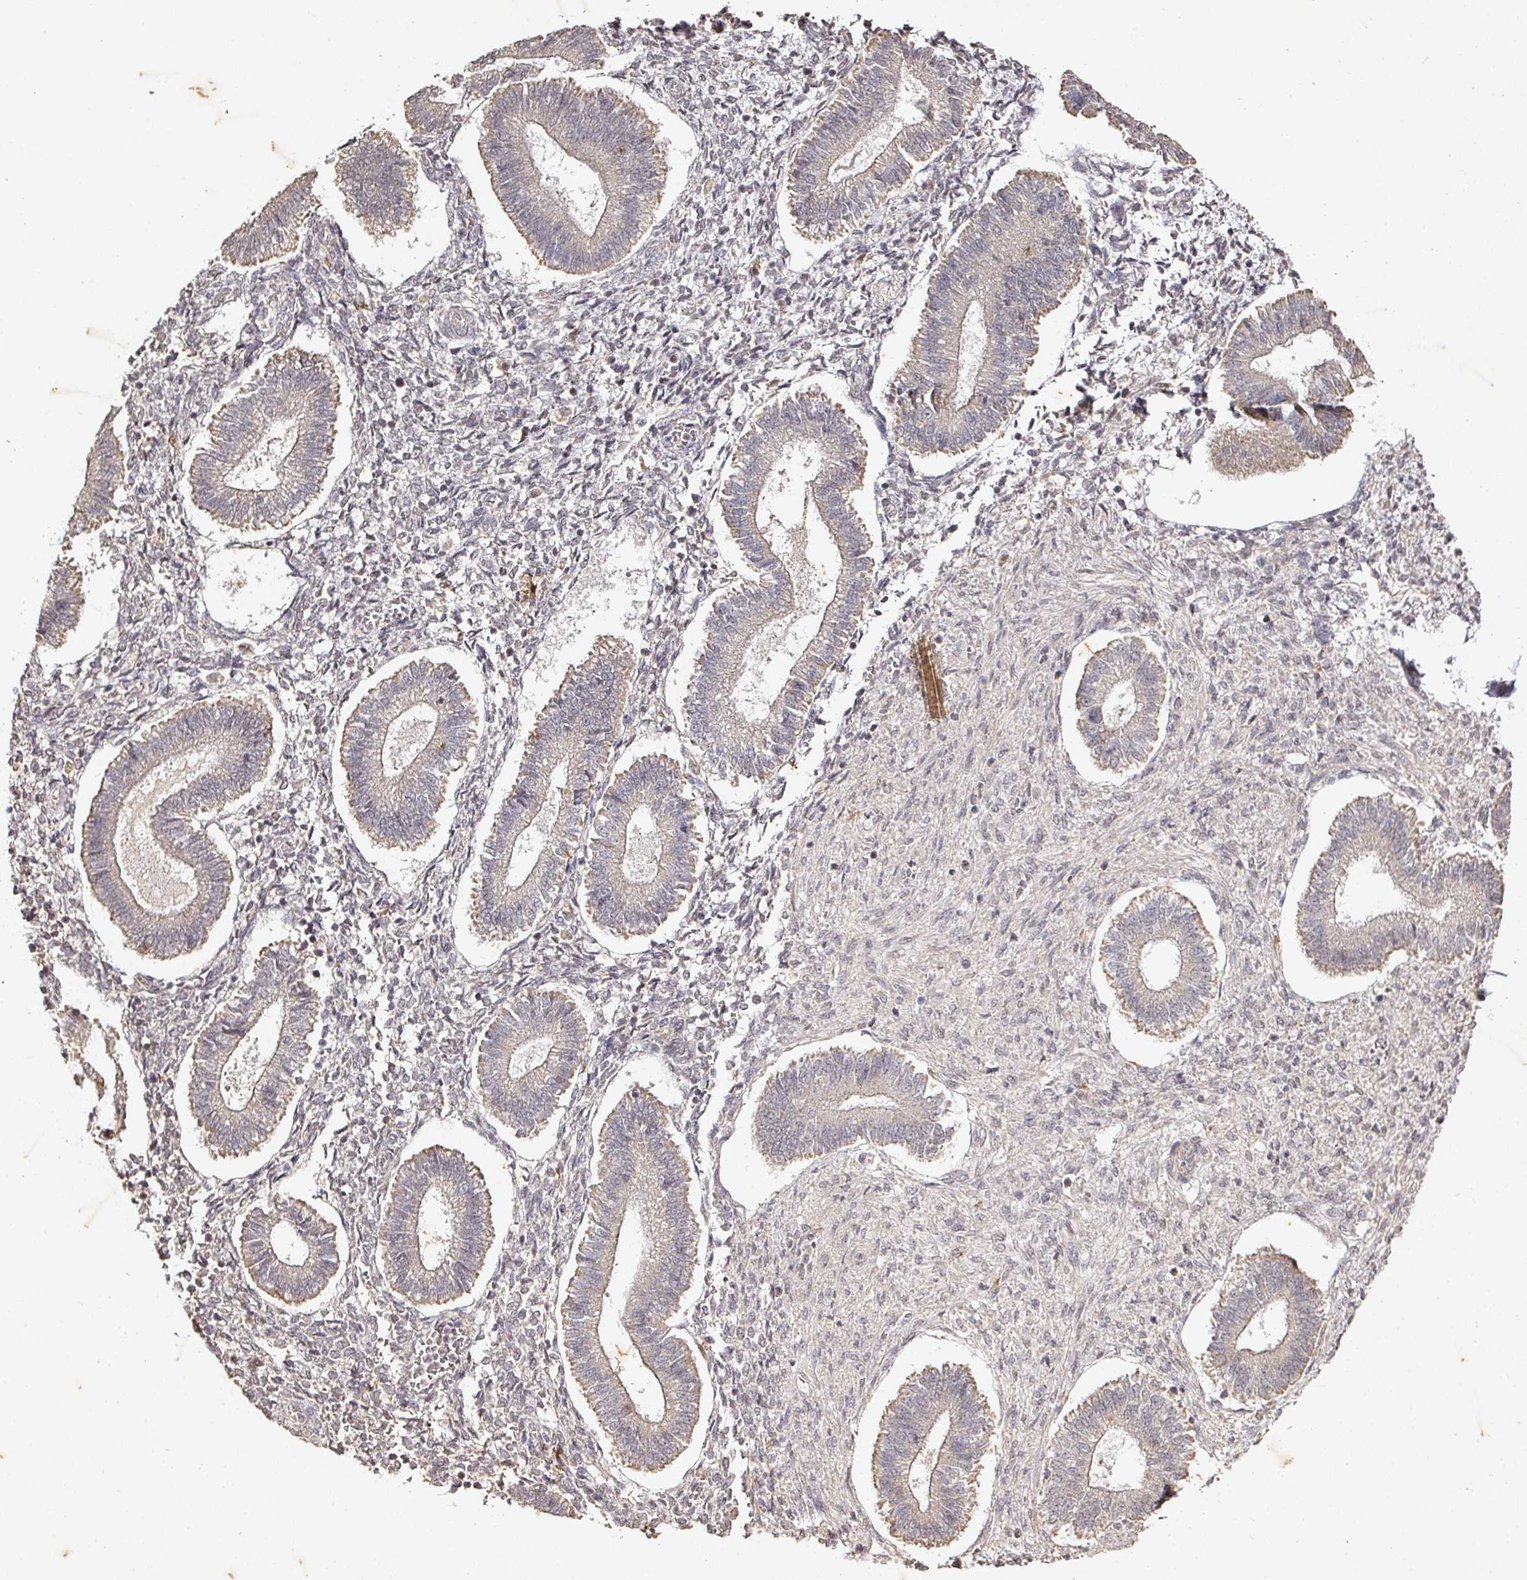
{"staining": {"intensity": "negative", "quantity": "none", "location": "none"}, "tissue": "endometrium", "cell_type": "Cells in endometrial stroma", "image_type": "normal", "snomed": [{"axis": "morphology", "description": "Normal tissue, NOS"}, {"axis": "topography", "description": "Endometrium"}], "caption": "DAB (3,3'-diaminobenzidine) immunohistochemical staining of normal endometrium exhibits no significant staining in cells in endometrial stroma. (DAB (3,3'-diaminobenzidine) immunohistochemistry (IHC) visualized using brightfield microscopy, high magnification).", "gene": "CAPN5", "patient": {"sex": "female", "age": 25}}